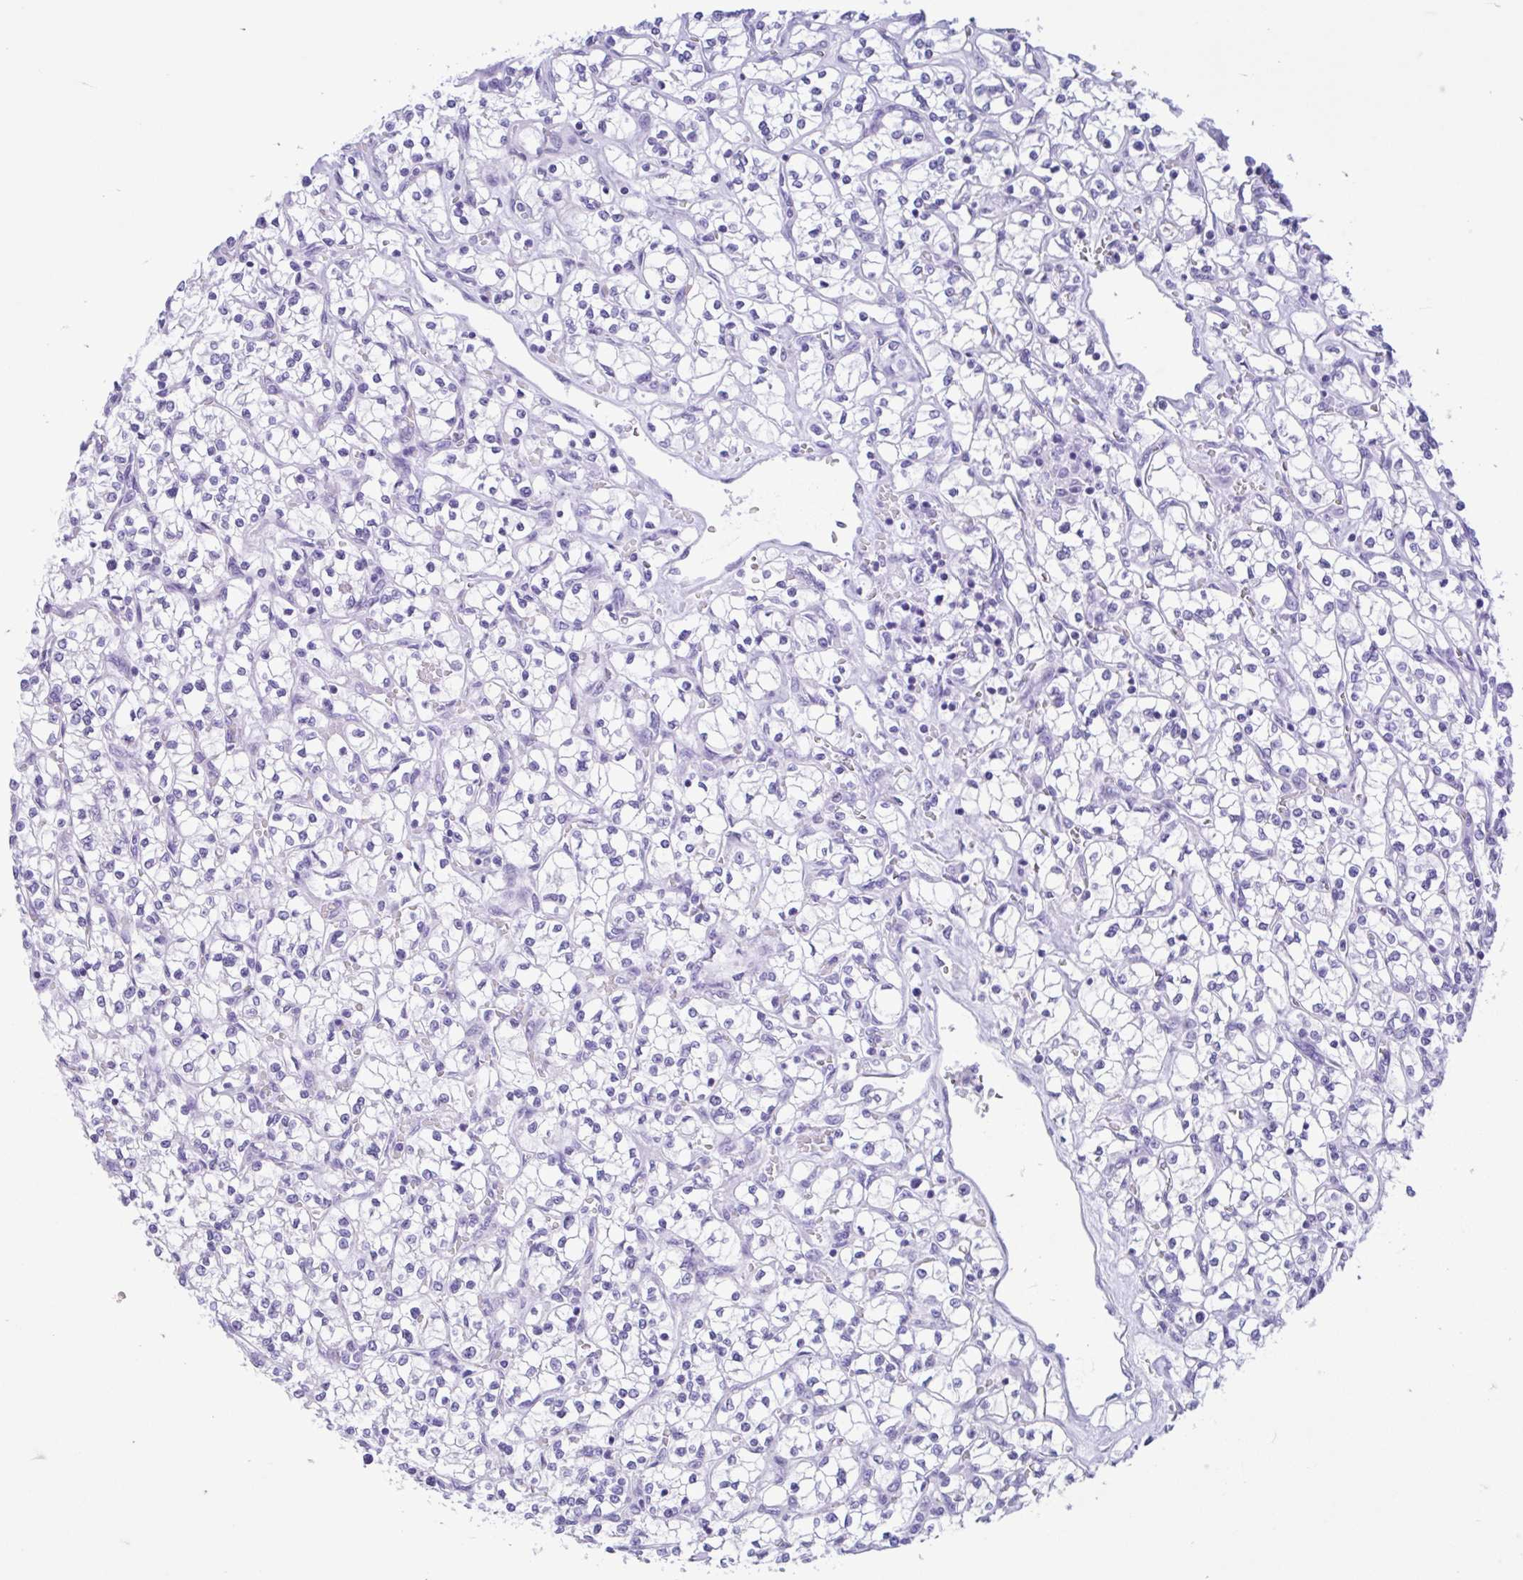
{"staining": {"intensity": "negative", "quantity": "none", "location": "none"}, "tissue": "renal cancer", "cell_type": "Tumor cells", "image_type": "cancer", "snomed": [{"axis": "morphology", "description": "Adenocarcinoma, NOS"}, {"axis": "topography", "description": "Kidney"}], "caption": "IHC photomicrograph of neoplastic tissue: renal adenocarcinoma stained with DAB displays no significant protein staining in tumor cells. Nuclei are stained in blue.", "gene": "IAPP", "patient": {"sex": "female", "age": 64}}